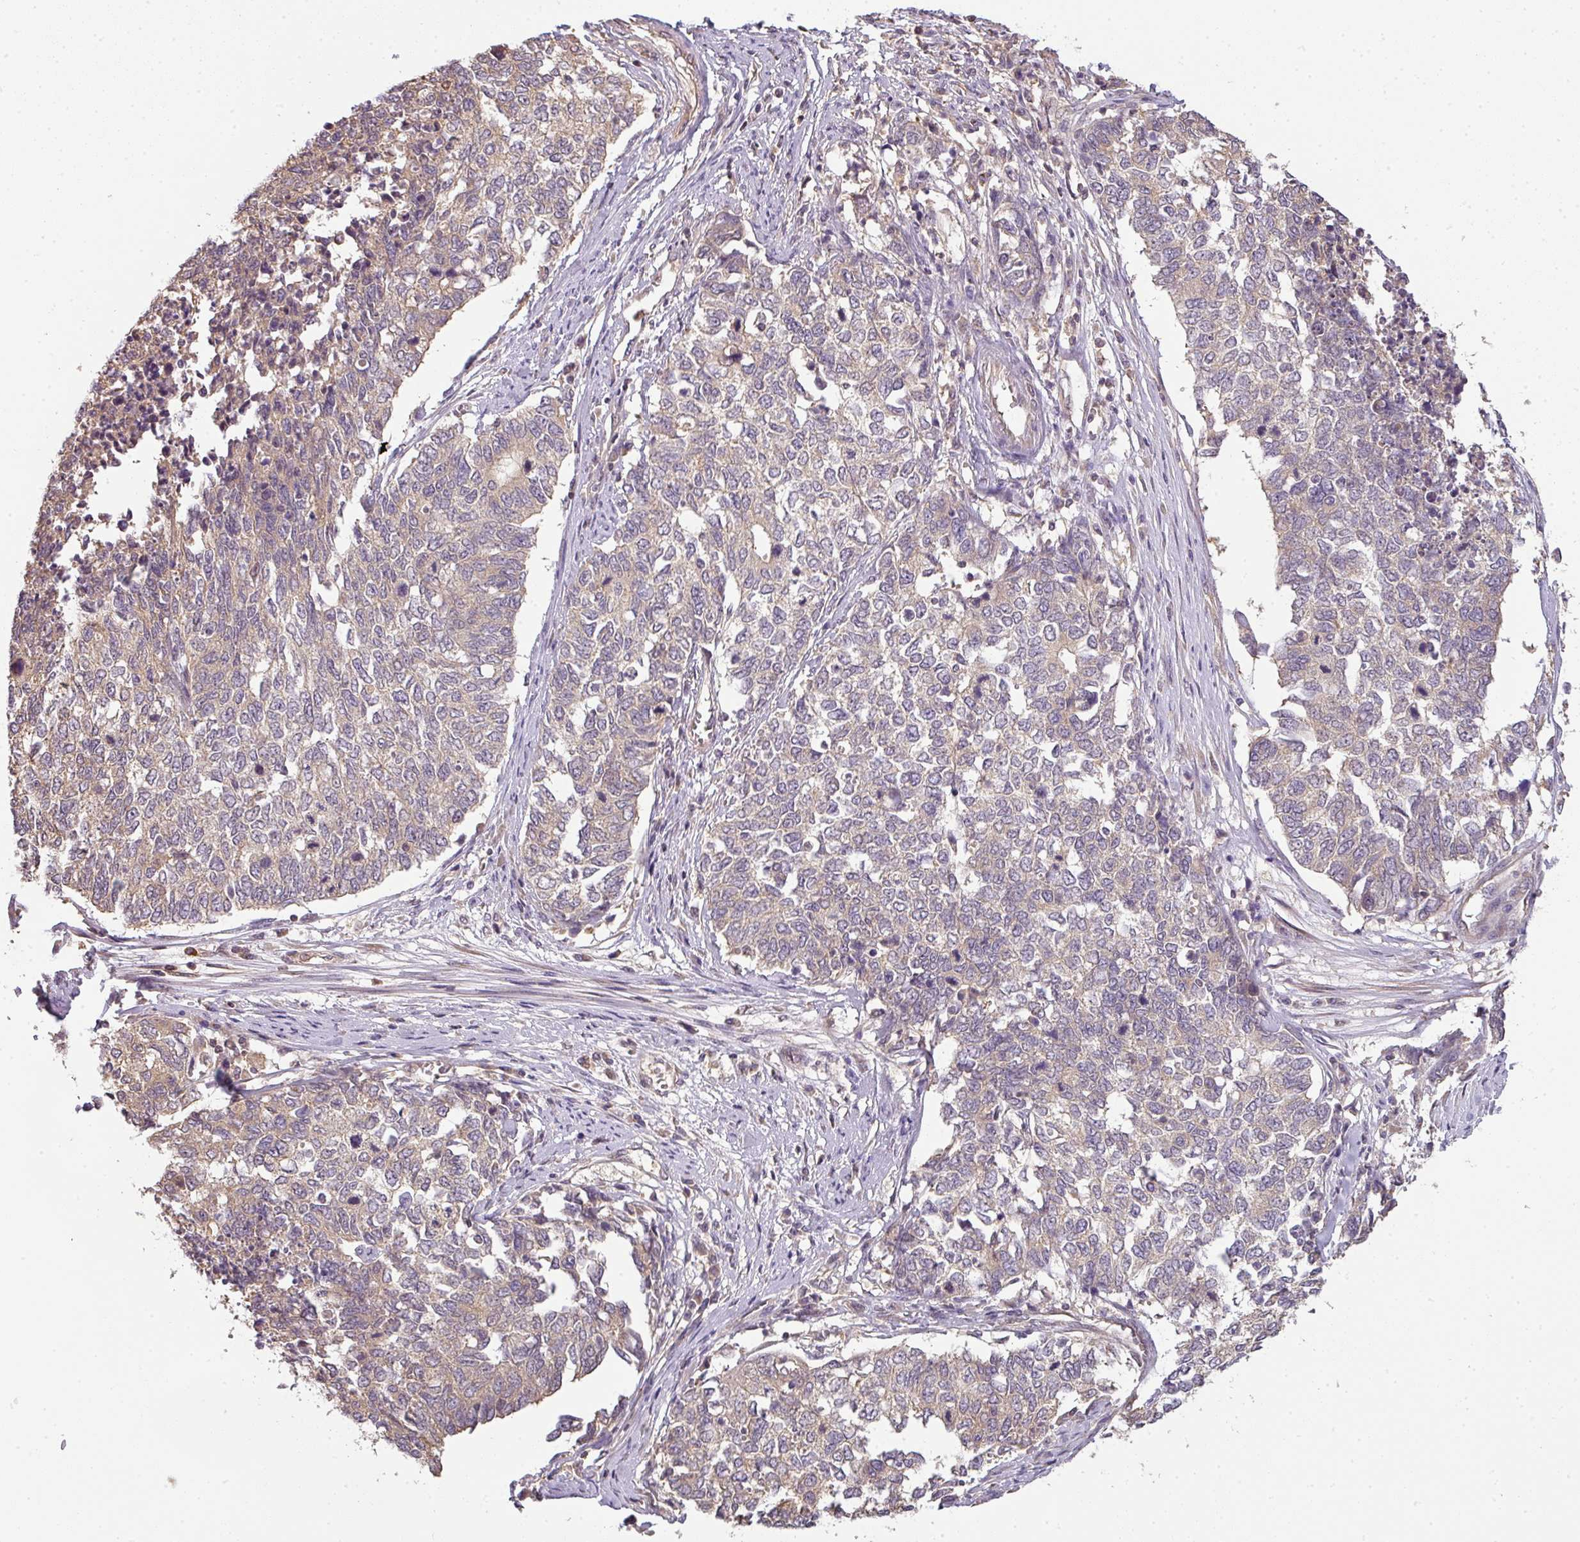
{"staining": {"intensity": "weak", "quantity": "25%-75%", "location": "cytoplasmic/membranous"}, "tissue": "cervical cancer", "cell_type": "Tumor cells", "image_type": "cancer", "snomed": [{"axis": "morphology", "description": "Squamous cell carcinoma, NOS"}, {"axis": "topography", "description": "Cervix"}], "caption": "Cervical cancer (squamous cell carcinoma) stained with DAB immunohistochemistry reveals low levels of weak cytoplasmic/membranous expression in approximately 25%-75% of tumor cells. The staining was performed using DAB (3,3'-diaminobenzidine), with brown indicating positive protein expression. Nuclei are stained blue with hematoxylin.", "gene": "TCL1B", "patient": {"sex": "female", "age": 63}}